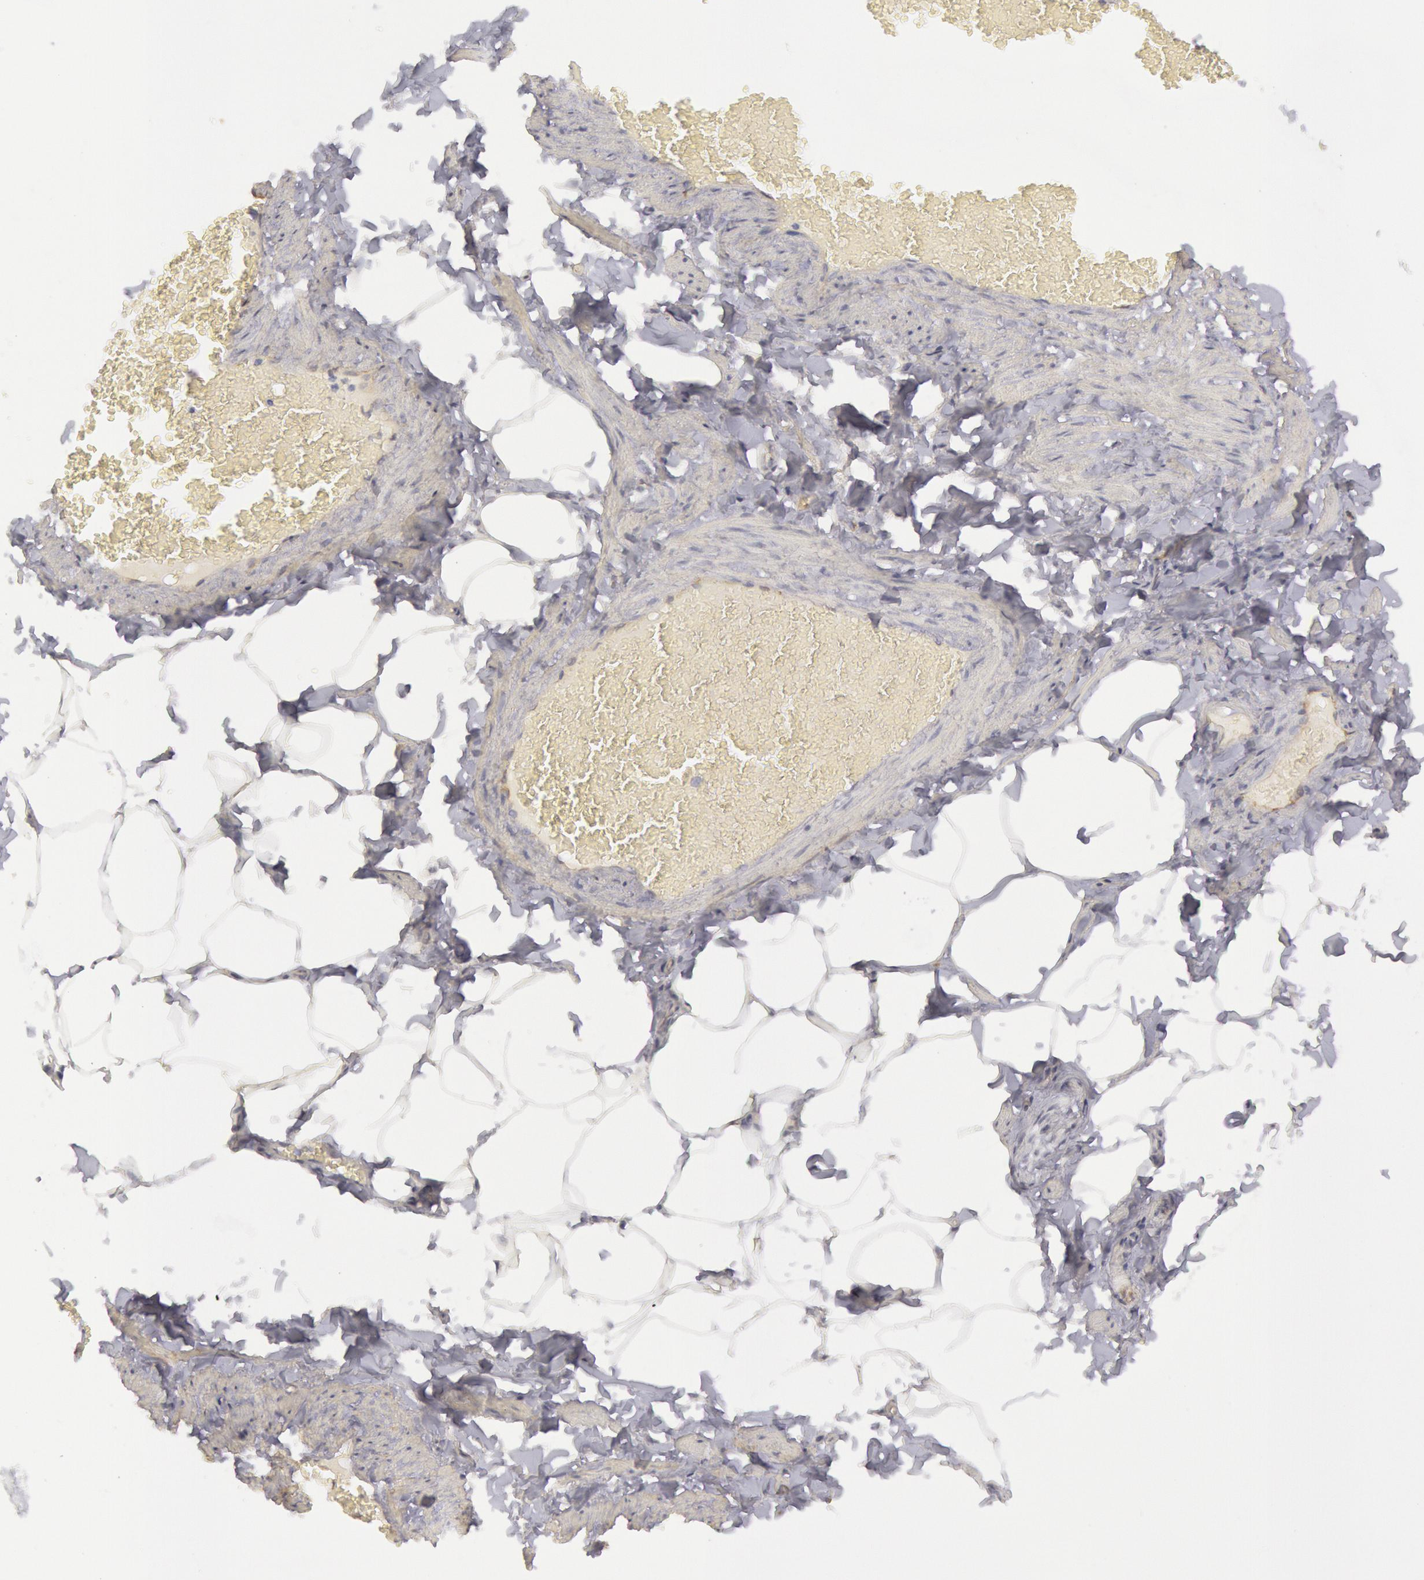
{"staining": {"intensity": "weak", "quantity": "<25%", "location": "cytoplasmic/membranous"}, "tissue": "adipose tissue", "cell_type": "Adipocytes", "image_type": "normal", "snomed": [{"axis": "morphology", "description": "Normal tissue, NOS"}, {"axis": "topography", "description": "Vascular tissue"}], "caption": "DAB (3,3'-diaminobenzidine) immunohistochemical staining of unremarkable adipose tissue reveals no significant expression in adipocytes.", "gene": "CDH13", "patient": {"sex": "male", "age": 41}}